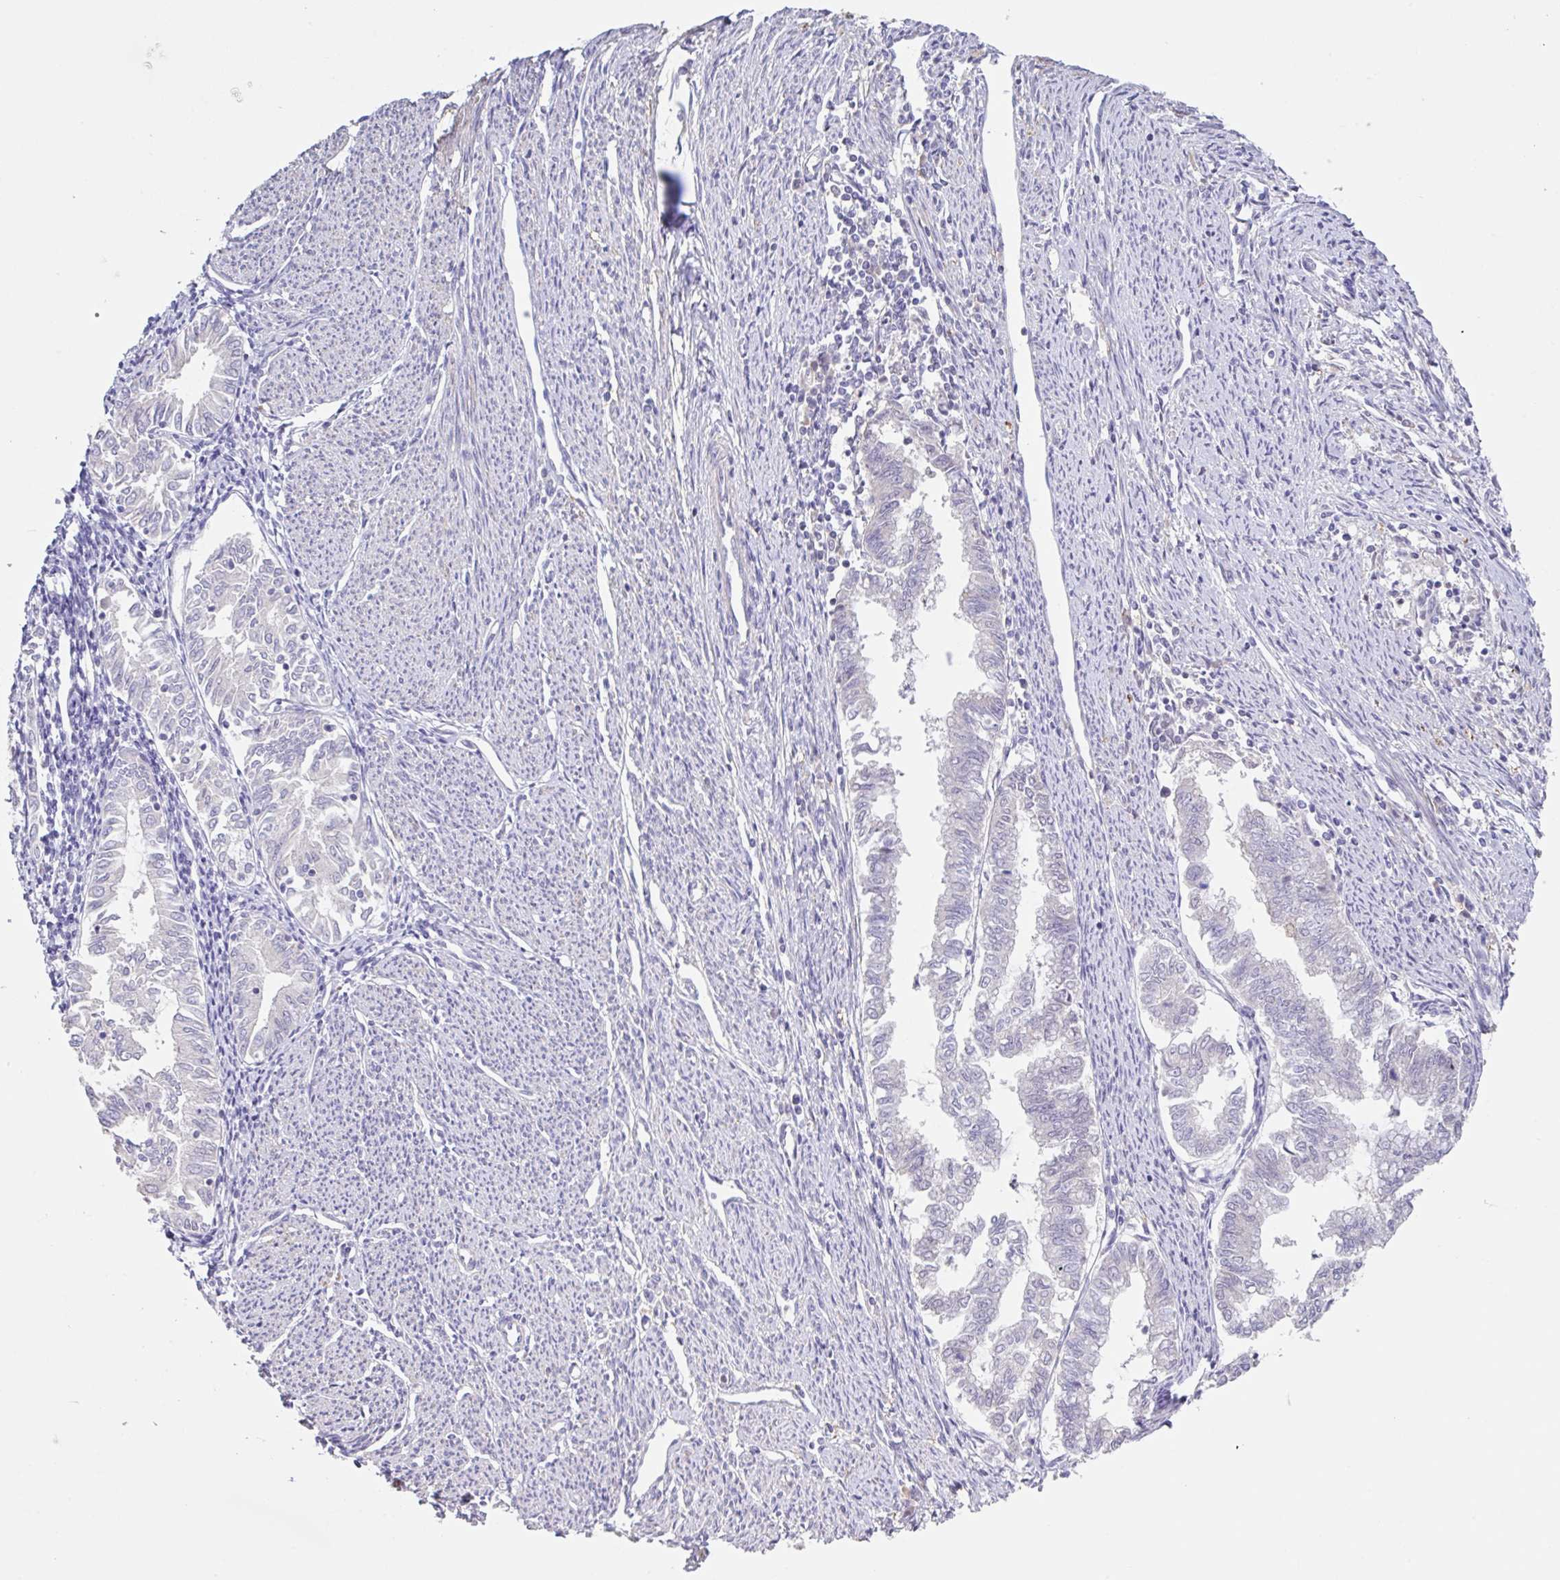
{"staining": {"intensity": "negative", "quantity": "none", "location": "none"}, "tissue": "endometrial cancer", "cell_type": "Tumor cells", "image_type": "cancer", "snomed": [{"axis": "morphology", "description": "Adenocarcinoma, NOS"}, {"axis": "topography", "description": "Endometrium"}], "caption": "This photomicrograph is of adenocarcinoma (endometrial) stained with IHC to label a protein in brown with the nuclei are counter-stained blue. There is no expression in tumor cells.", "gene": "PYGM", "patient": {"sex": "female", "age": 79}}